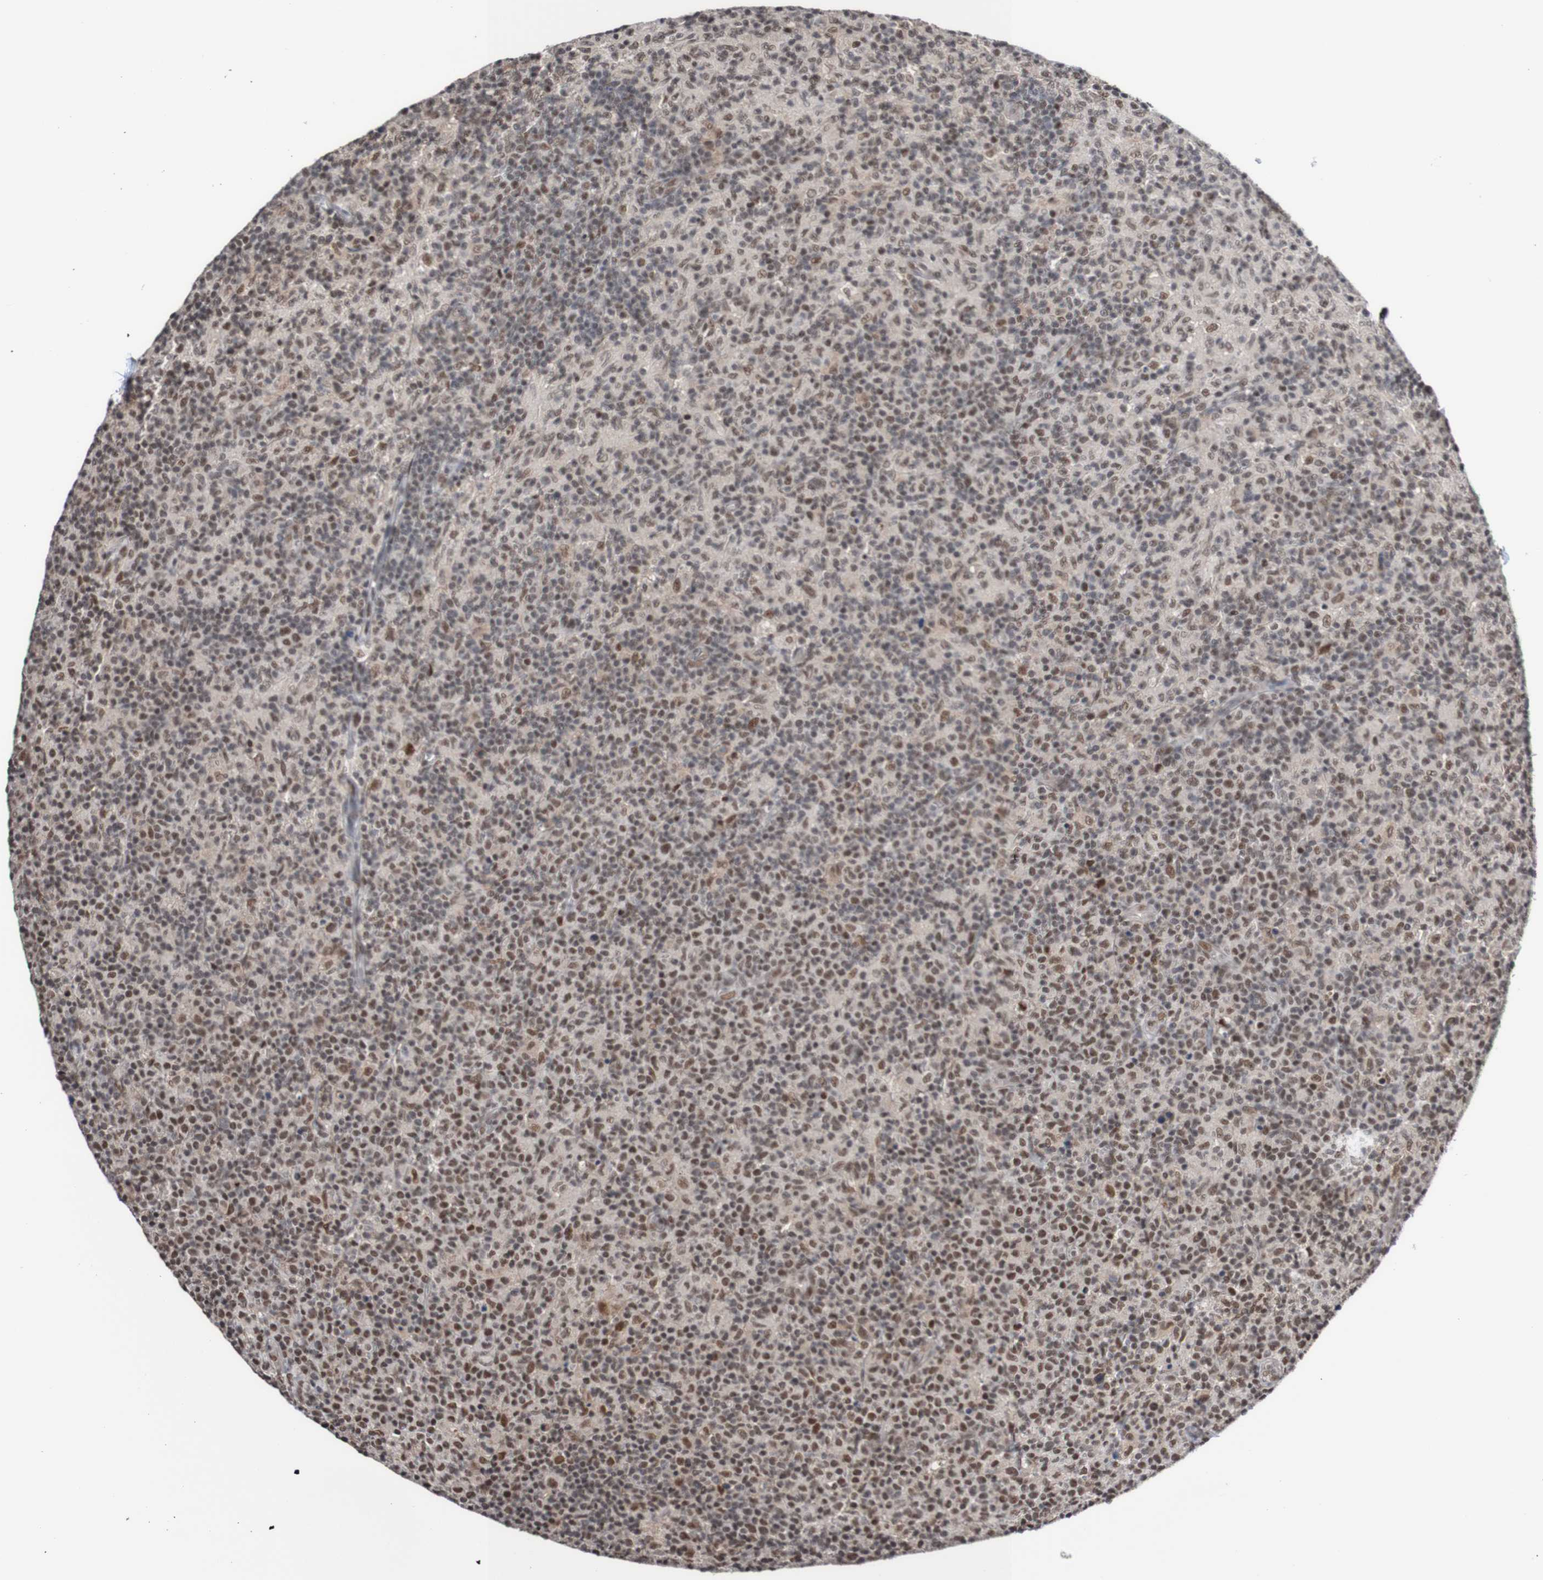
{"staining": {"intensity": "moderate", "quantity": "25%-75%", "location": "nuclear"}, "tissue": "lymph node", "cell_type": "Germinal center cells", "image_type": "normal", "snomed": [{"axis": "morphology", "description": "Normal tissue, NOS"}, {"axis": "morphology", "description": "Inflammation, NOS"}, {"axis": "topography", "description": "Lymph node"}], "caption": "The photomicrograph shows a brown stain indicating the presence of a protein in the nuclear of germinal center cells in lymph node. (DAB (3,3'-diaminobenzidine) = brown stain, brightfield microscopy at high magnification).", "gene": "CDC5L", "patient": {"sex": "male", "age": 55}}